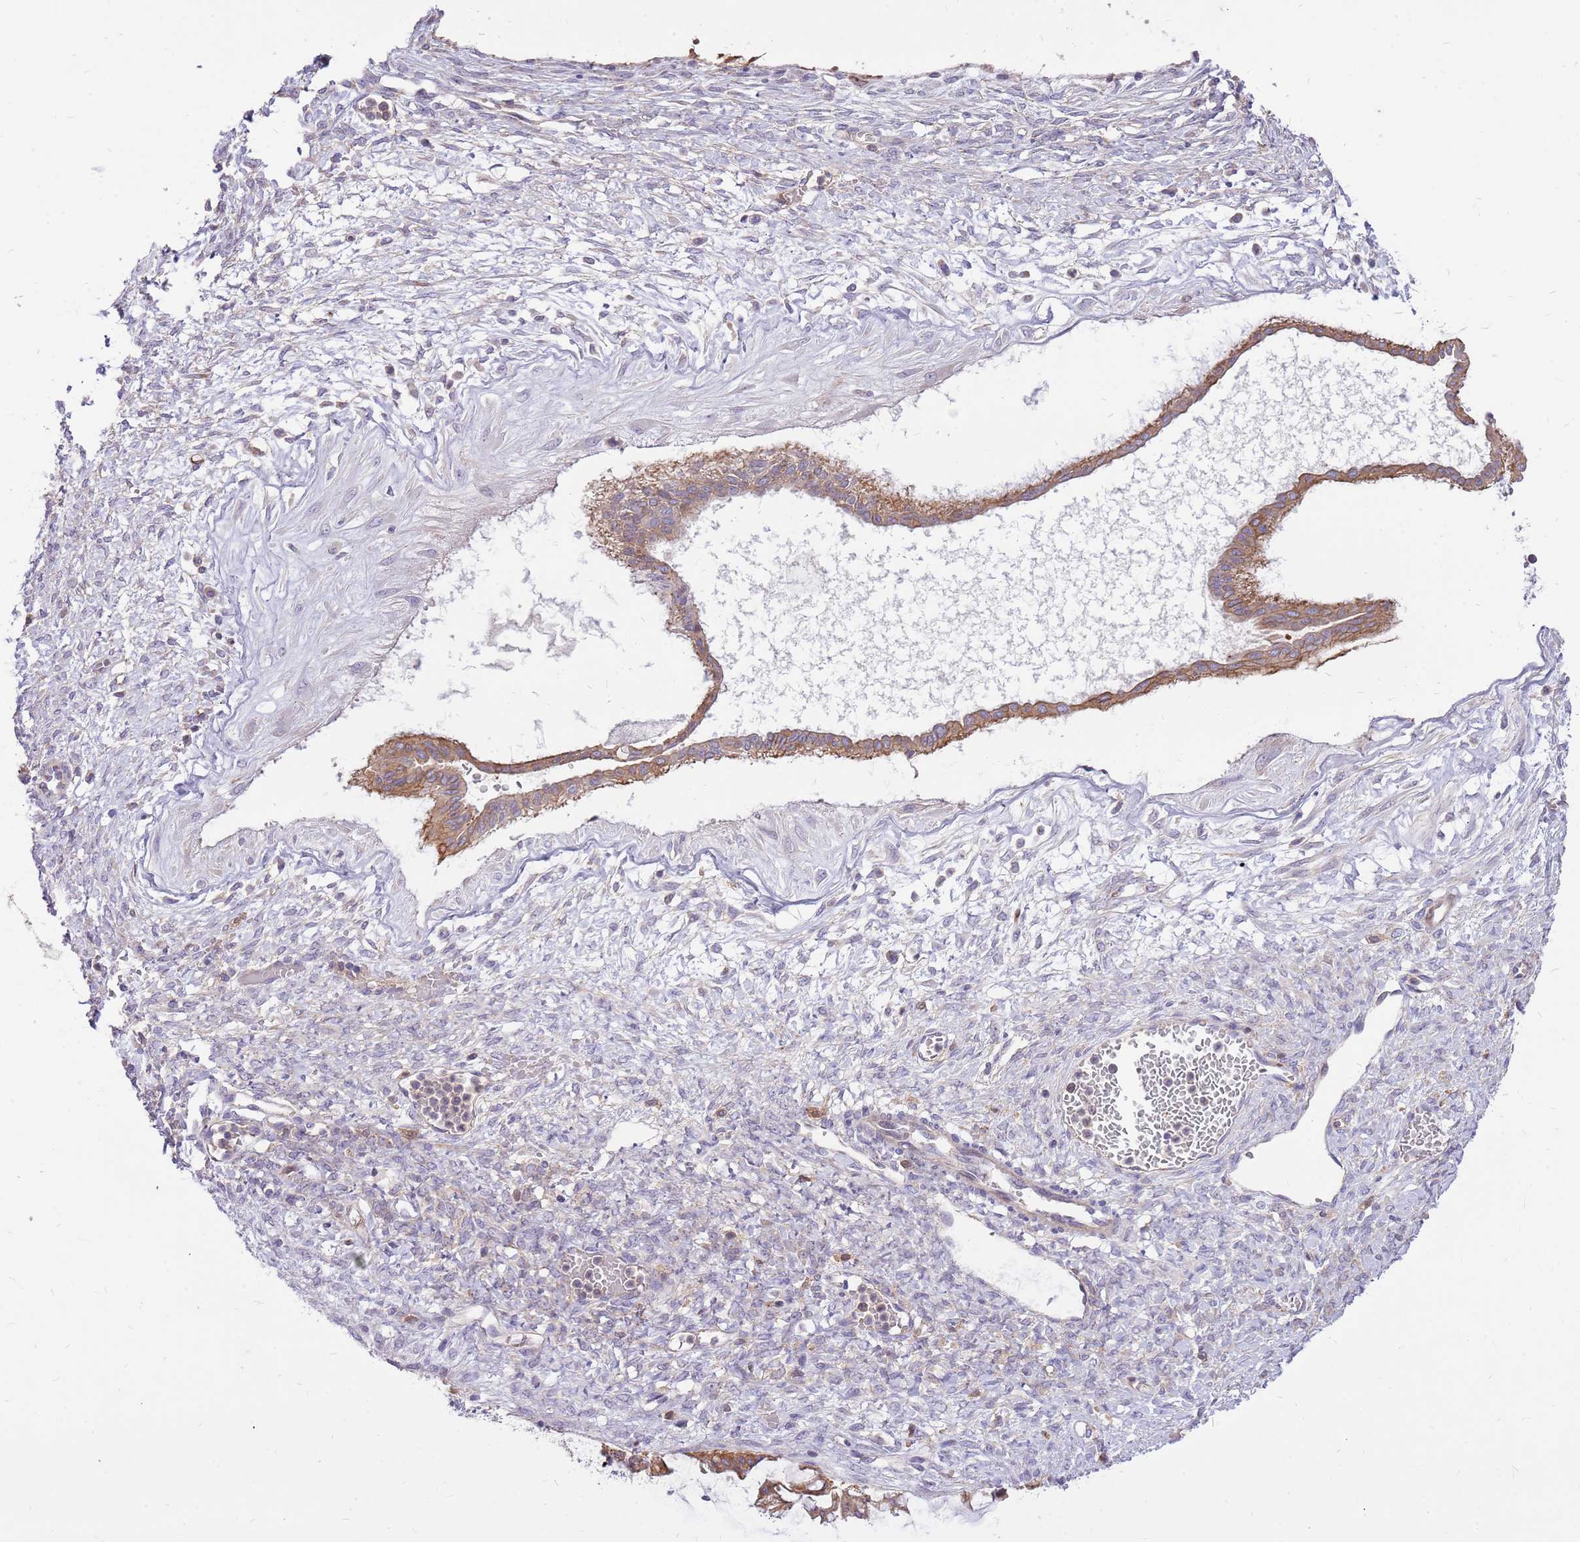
{"staining": {"intensity": "moderate", "quantity": ">75%", "location": "cytoplasmic/membranous"}, "tissue": "ovarian cancer", "cell_type": "Tumor cells", "image_type": "cancer", "snomed": [{"axis": "morphology", "description": "Cystadenocarcinoma, mucinous, NOS"}, {"axis": "topography", "description": "Ovary"}], "caption": "High-power microscopy captured an immunohistochemistry image of mucinous cystadenocarcinoma (ovarian), revealing moderate cytoplasmic/membranous expression in approximately >75% of tumor cells.", "gene": "WDR90", "patient": {"sex": "female", "age": 73}}